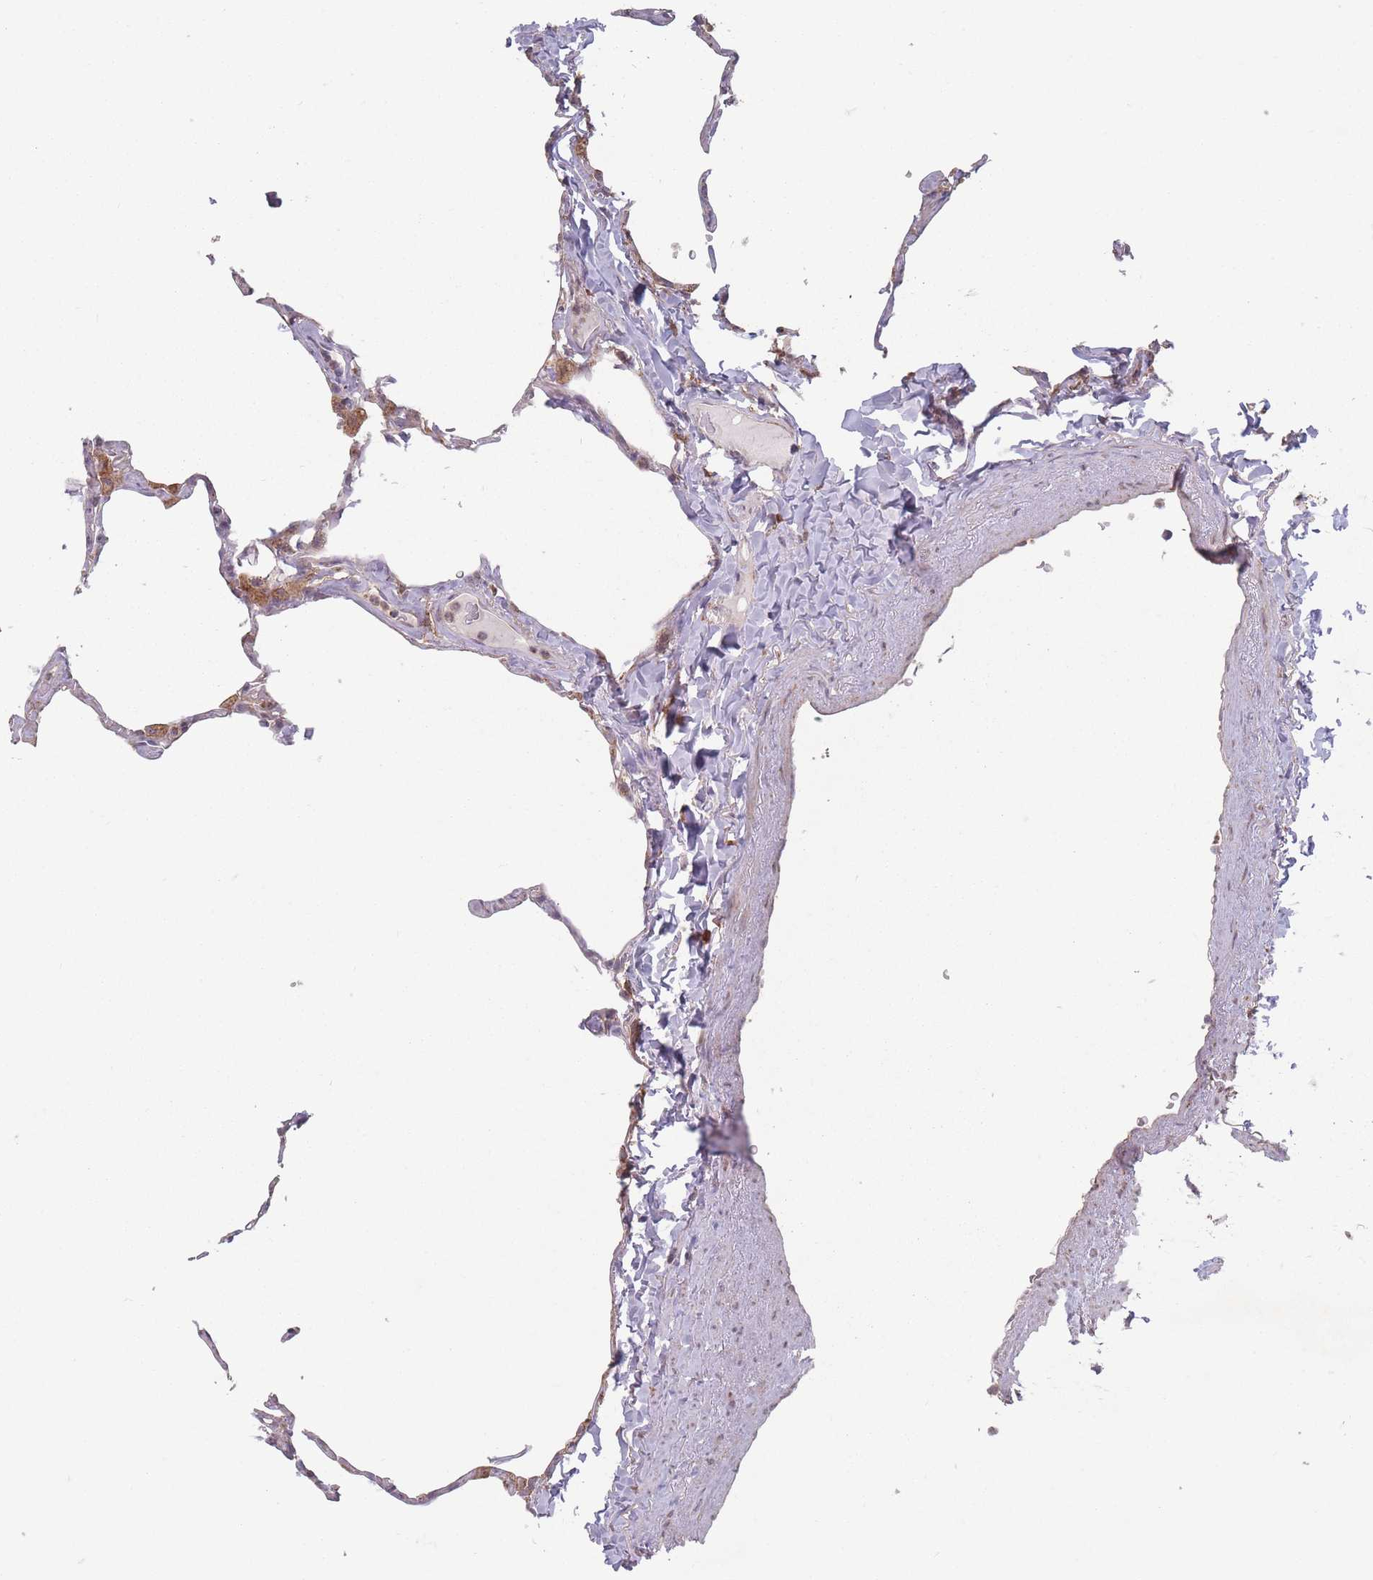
{"staining": {"intensity": "strong", "quantity": "<25%", "location": "cytoplasmic/membranous"}, "tissue": "lung", "cell_type": "Alveolar cells", "image_type": "normal", "snomed": [{"axis": "morphology", "description": "Normal tissue, NOS"}, {"axis": "topography", "description": "Lung"}], "caption": "IHC of normal human lung reveals medium levels of strong cytoplasmic/membranous staining in about <25% of alveolar cells.", "gene": "OR10Q1", "patient": {"sex": "male", "age": 65}}